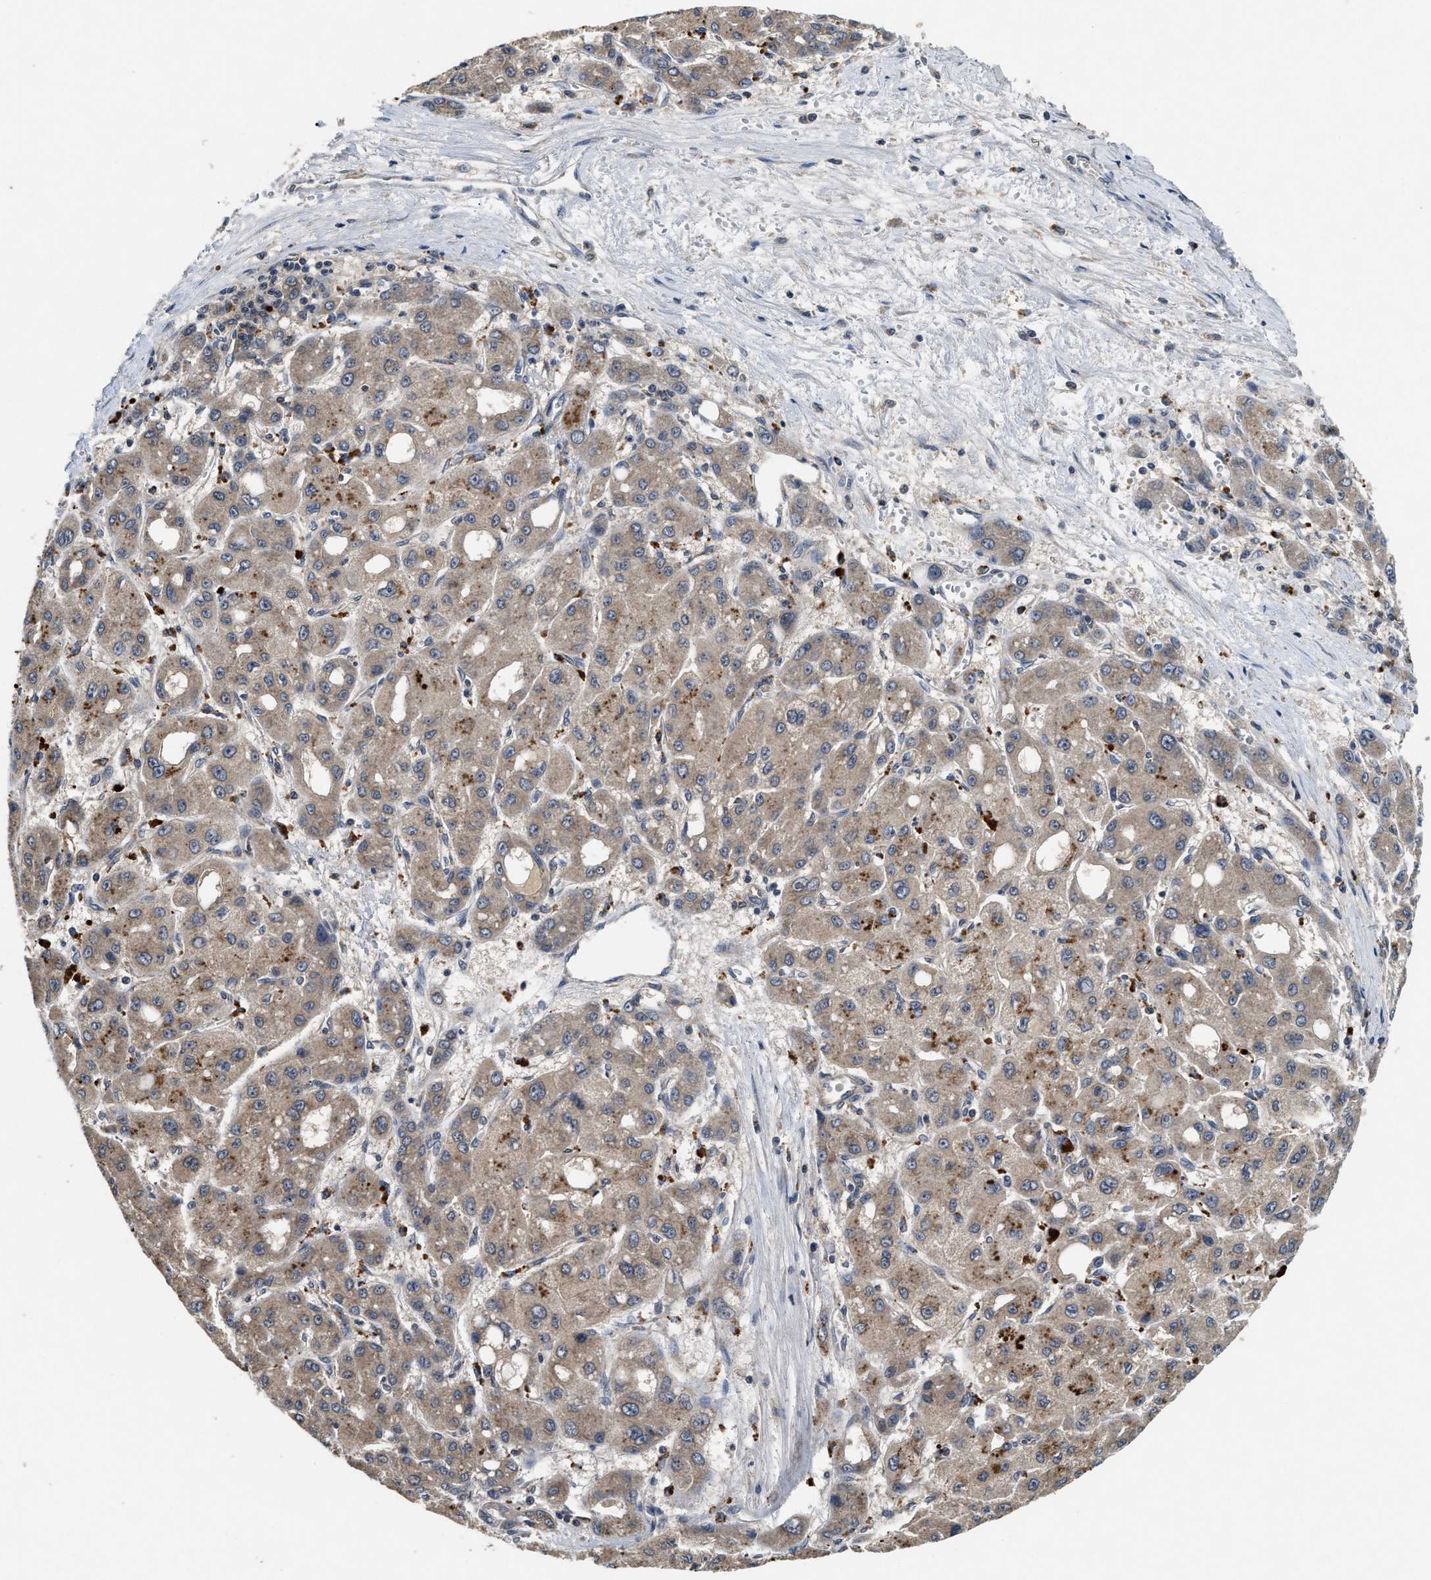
{"staining": {"intensity": "weak", "quantity": ">75%", "location": "cytoplasmic/membranous"}, "tissue": "liver cancer", "cell_type": "Tumor cells", "image_type": "cancer", "snomed": [{"axis": "morphology", "description": "Carcinoma, Hepatocellular, NOS"}, {"axis": "topography", "description": "Liver"}], "caption": "Immunohistochemical staining of human liver hepatocellular carcinoma exhibits low levels of weak cytoplasmic/membranous protein expression in about >75% of tumor cells.", "gene": "PDAP1", "patient": {"sex": "male", "age": 55}}